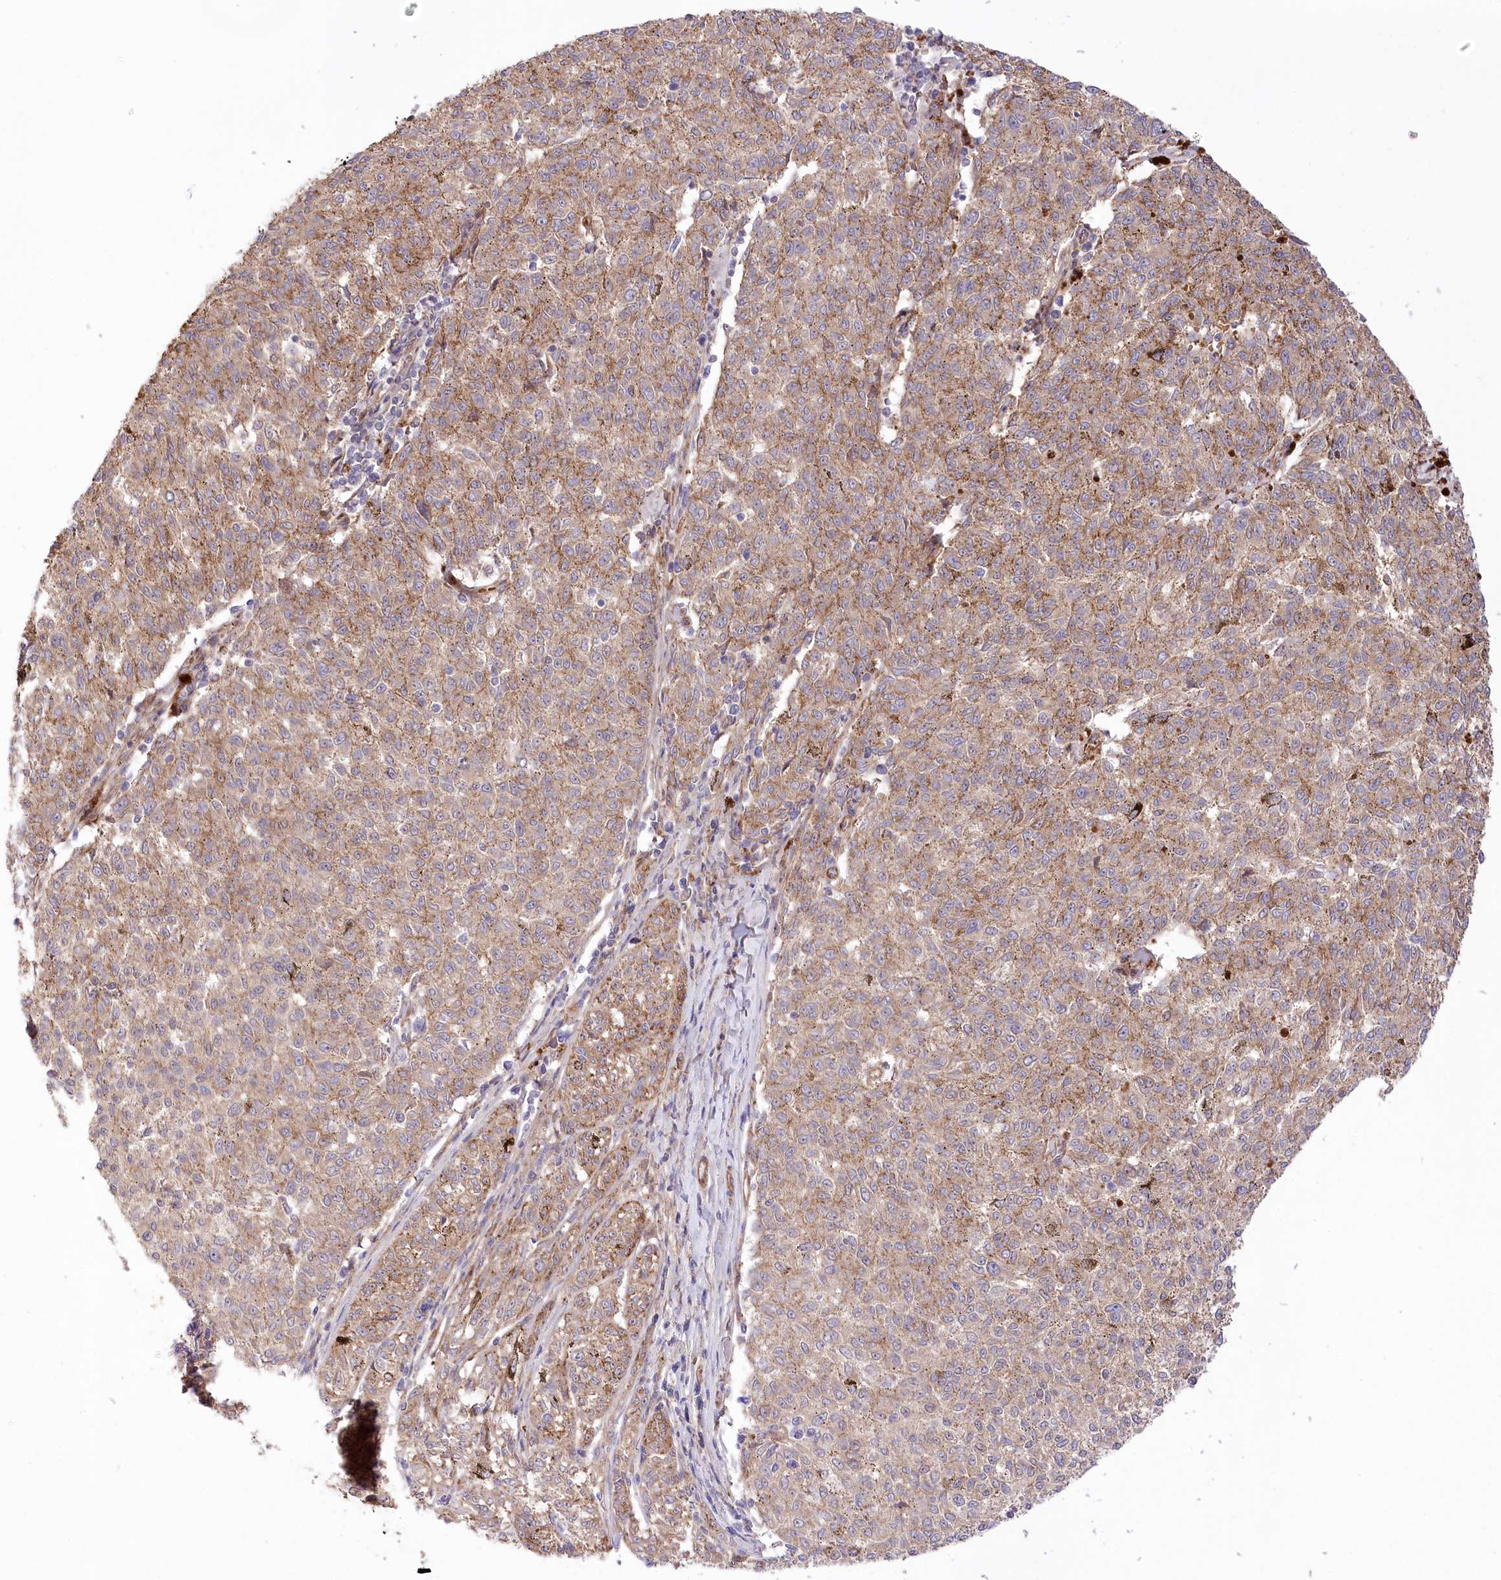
{"staining": {"intensity": "moderate", "quantity": ">75%", "location": "cytoplasmic/membranous"}, "tissue": "melanoma", "cell_type": "Tumor cells", "image_type": "cancer", "snomed": [{"axis": "morphology", "description": "Malignant melanoma, NOS"}, {"axis": "topography", "description": "Skin"}], "caption": "Immunohistochemistry histopathology image of neoplastic tissue: melanoma stained using IHC shows medium levels of moderate protein expression localized specifically in the cytoplasmic/membranous of tumor cells, appearing as a cytoplasmic/membranous brown color.", "gene": "TRUB1", "patient": {"sex": "female", "age": 72}}